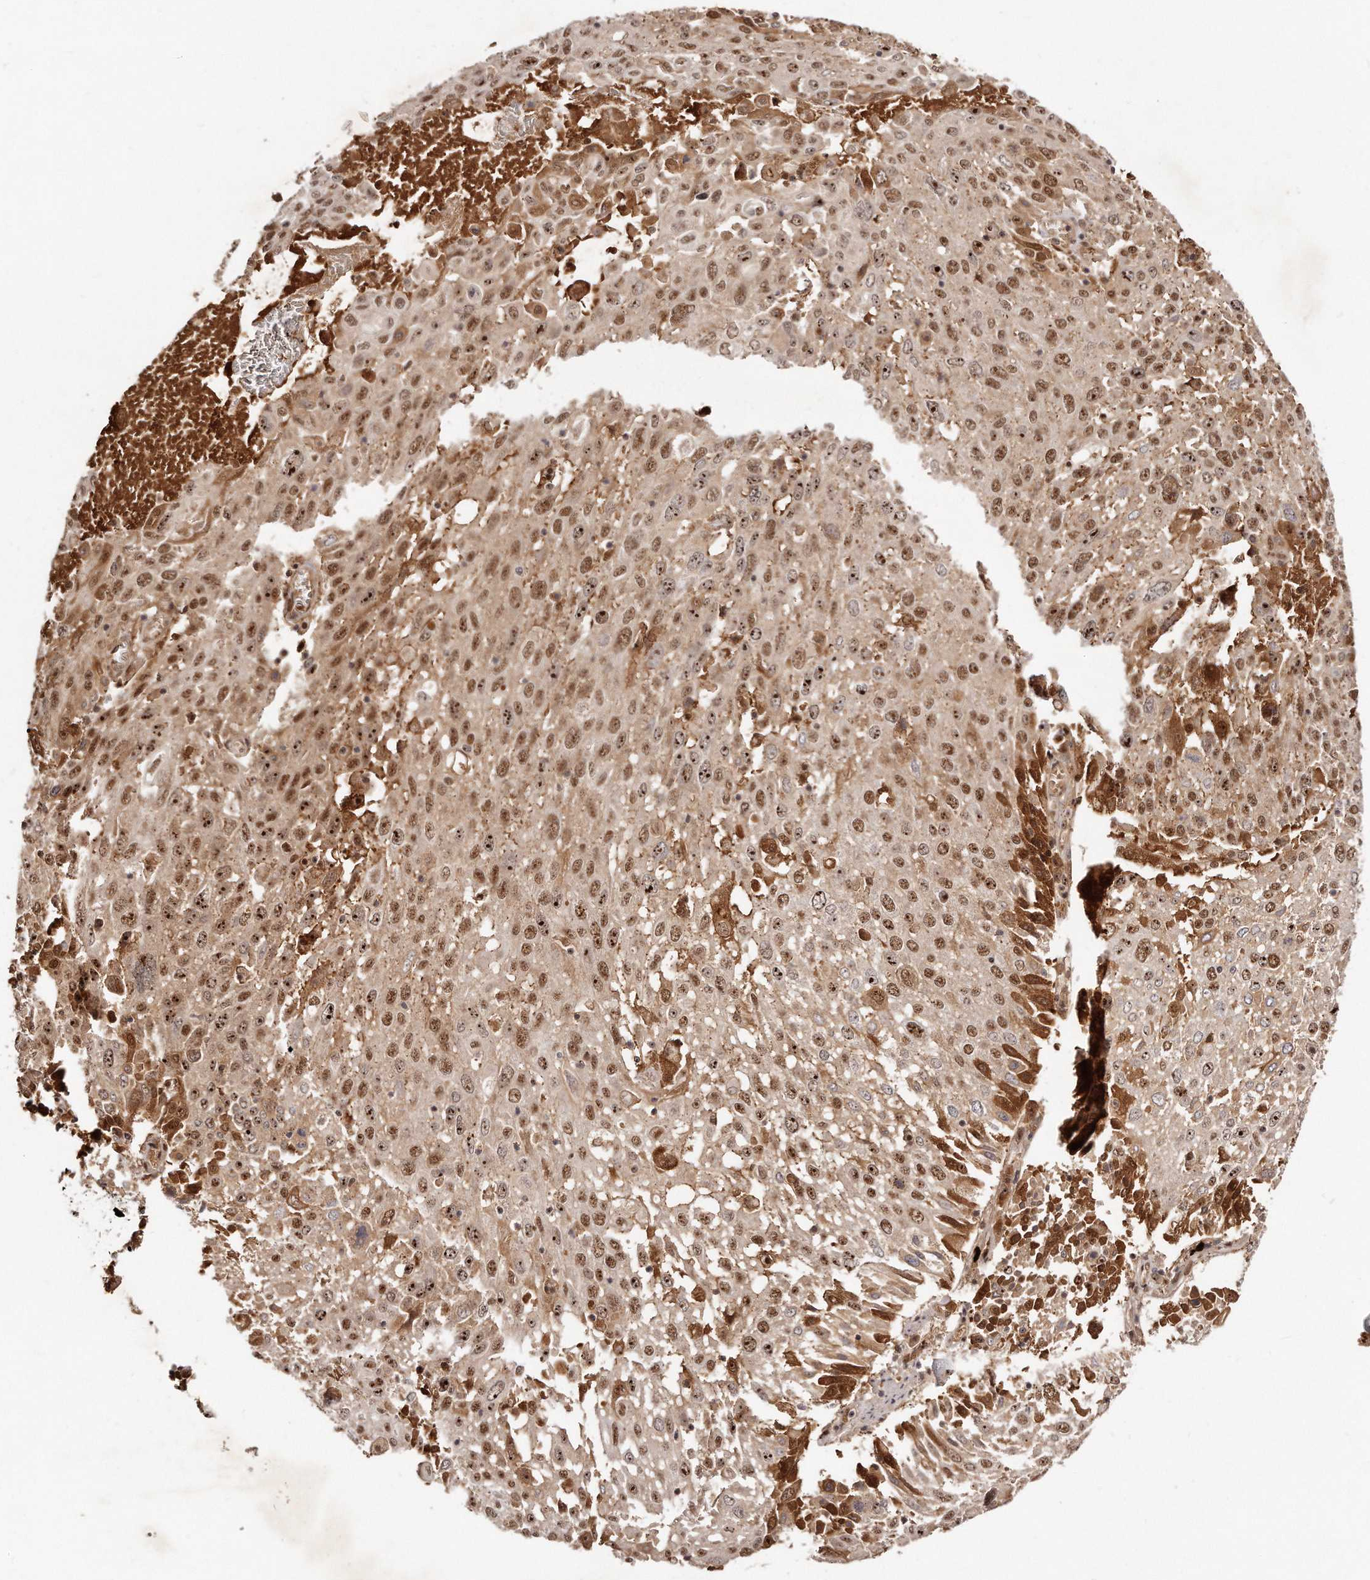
{"staining": {"intensity": "moderate", "quantity": ">75%", "location": "cytoplasmic/membranous,nuclear"}, "tissue": "lung cancer", "cell_type": "Tumor cells", "image_type": "cancer", "snomed": [{"axis": "morphology", "description": "Squamous cell carcinoma, NOS"}, {"axis": "topography", "description": "Lung"}], "caption": "Lung cancer tissue shows moderate cytoplasmic/membranous and nuclear expression in approximately >75% of tumor cells", "gene": "SOX4", "patient": {"sex": "male", "age": 65}}